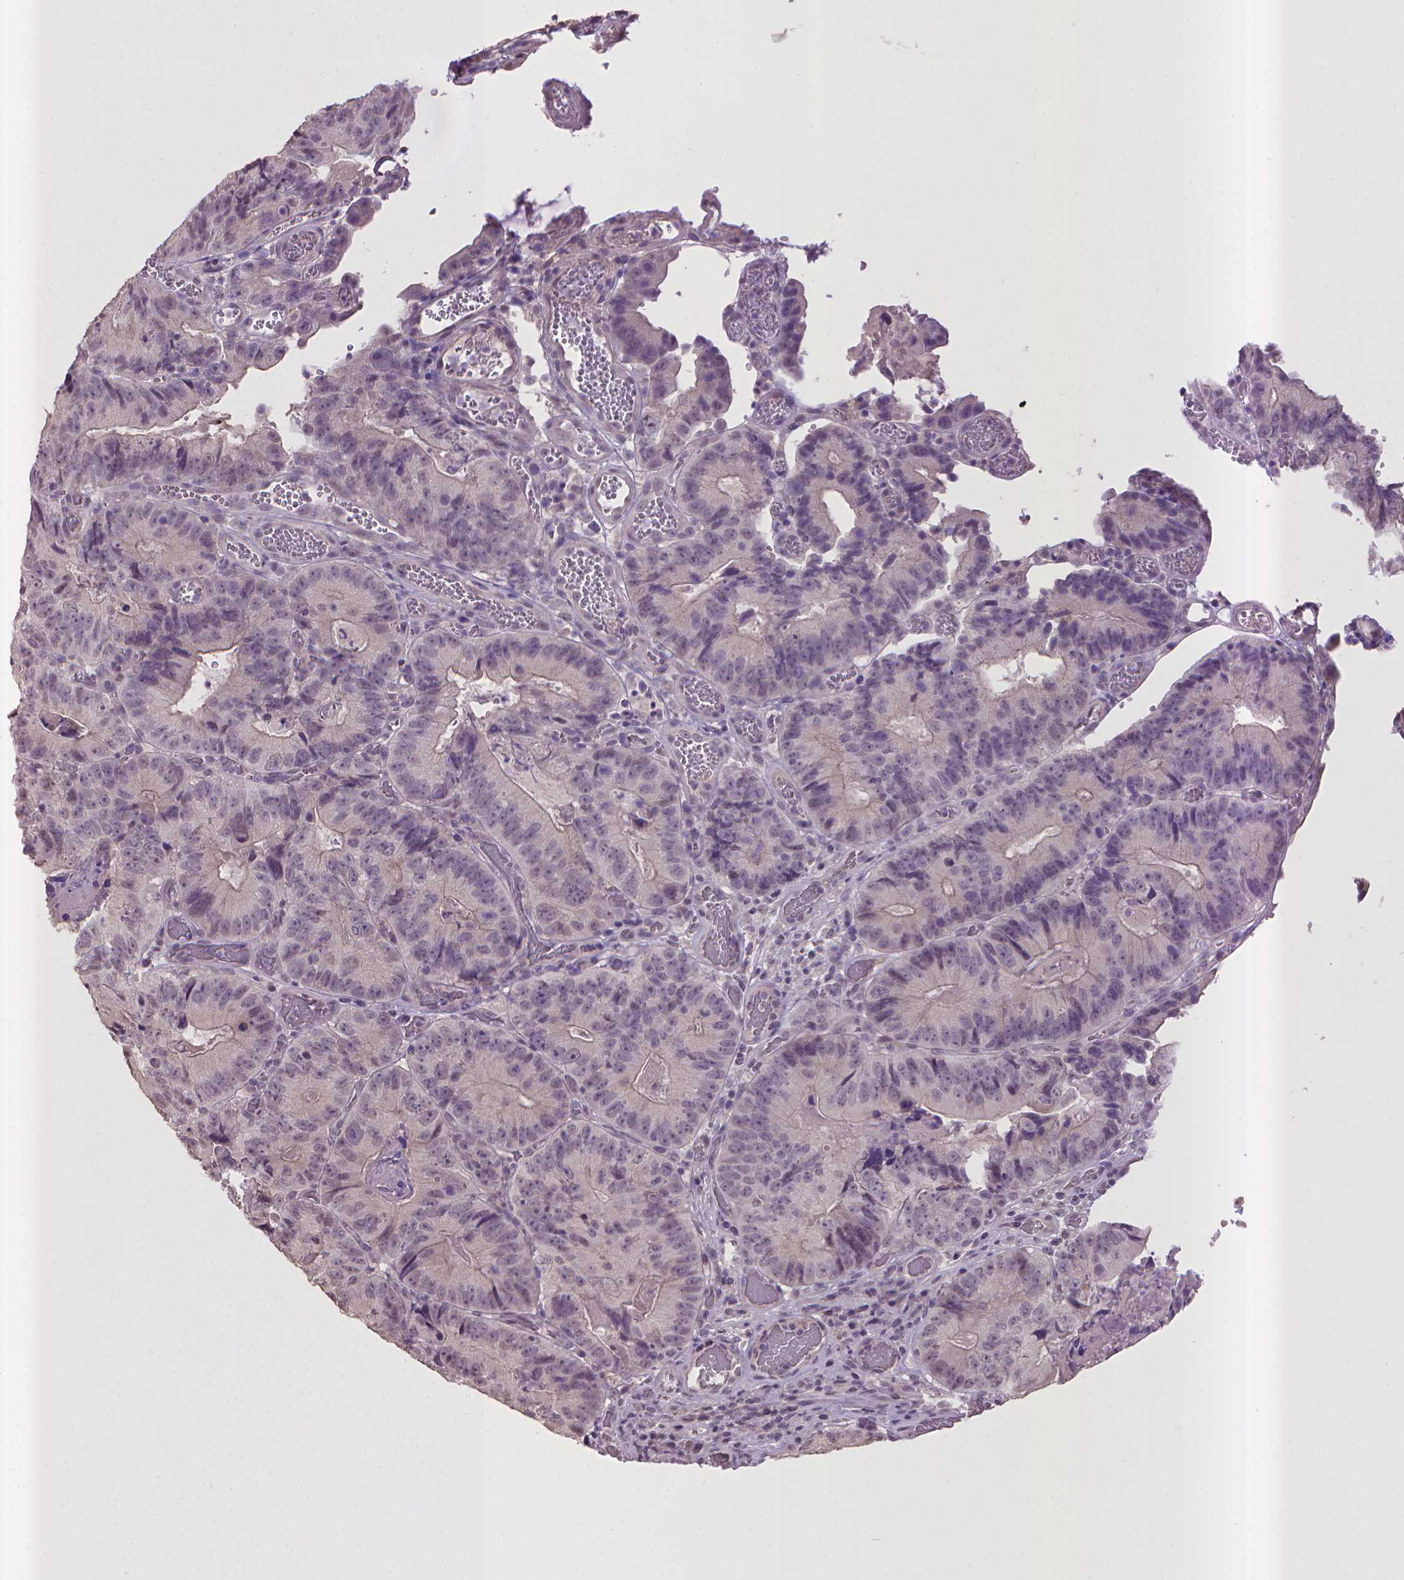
{"staining": {"intensity": "weak", "quantity": "<25%", "location": "cytoplasmic/membranous"}, "tissue": "colorectal cancer", "cell_type": "Tumor cells", "image_type": "cancer", "snomed": [{"axis": "morphology", "description": "Adenocarcinoma, NOS"}, {"axis": "topography", "description": "Colon"}], "caption": "This is a micrograph of immunohistochemistry staining of colorectal adenocarcinoma, which shows no expression in tumor cells.", "gene": "CPM", "patient": {"sex": "female", "age": 86}}